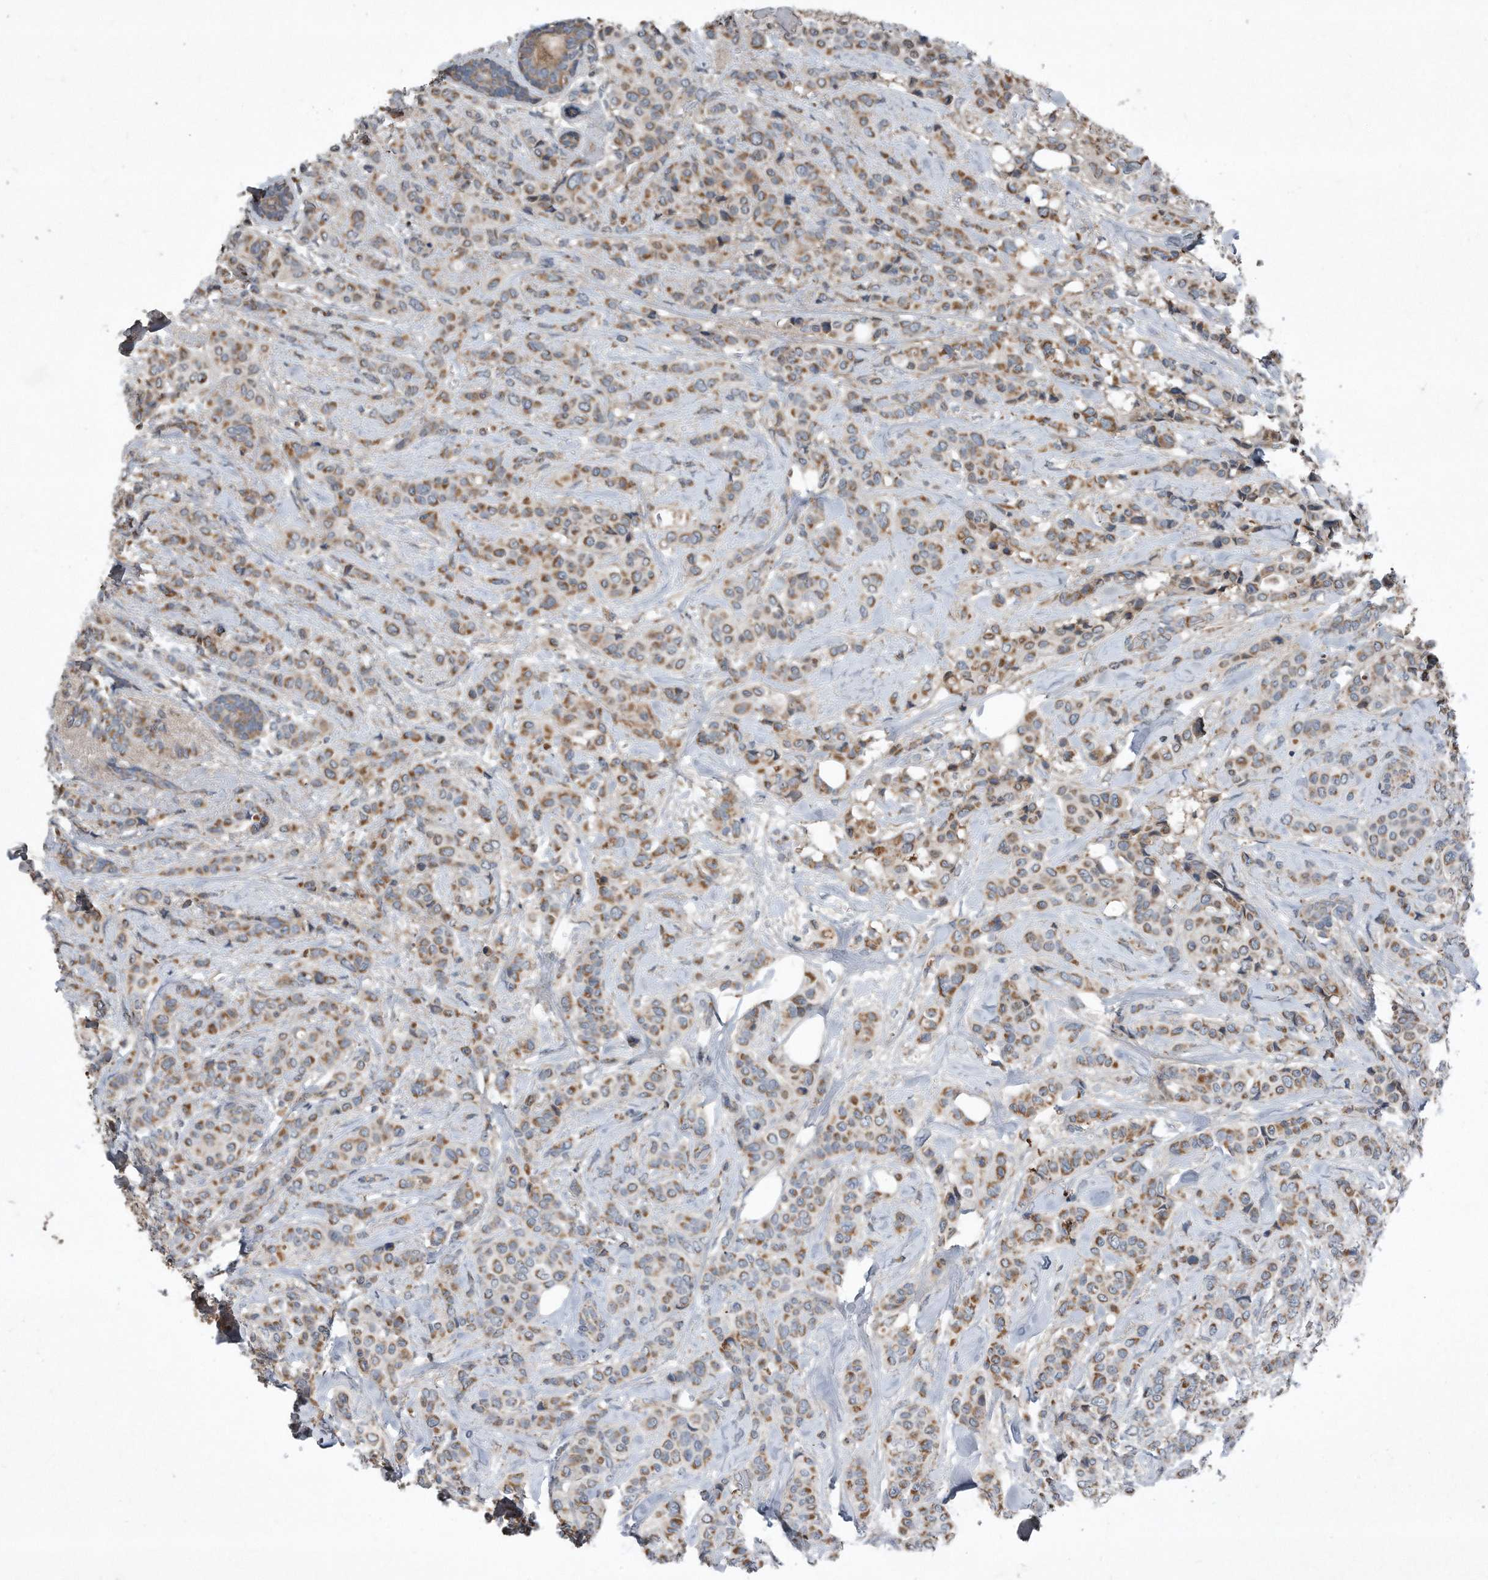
{"staining": {"intensity": "weak", "quantity": ">75%", "location": "cytoplasmic/membranous"}, "tissue": "breast cancer", "cell_type": "Tumor cells", "image_type": "cancer", "snomed": [{"axis": "morphology", "description": "Lobular carcinoma"}, {"axis": "topography", "description": "Breast"}], "caption": "The photomicrograph displays staining of breast lobular carcinoma, revealing weak cytoplasmic/membranous protein expression (brown color) within tumor cells.", "gene": "SDHA", "patient": {"sex": "female", "age": 51}}